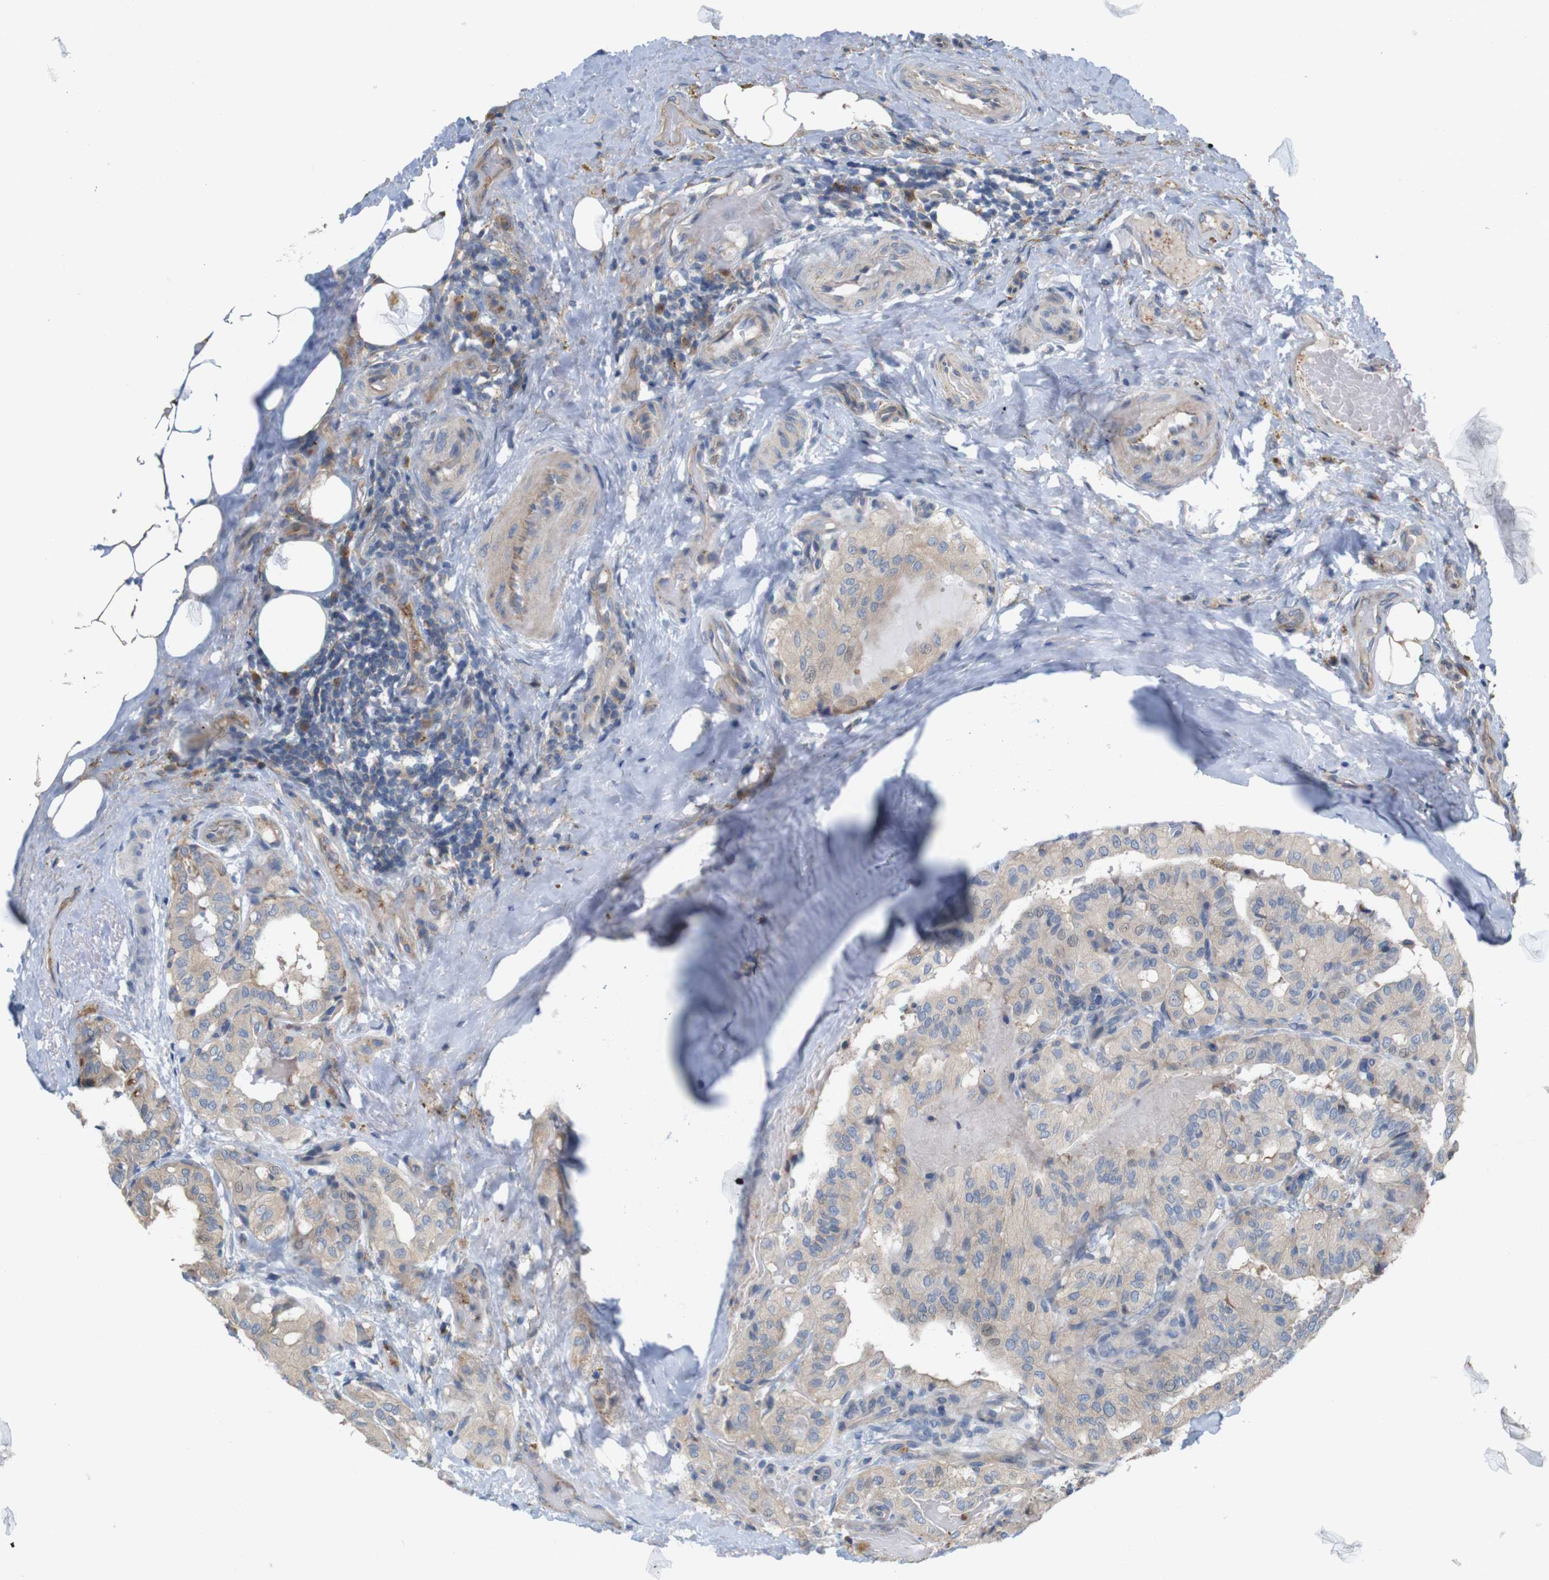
{"staining": {"intensity": "weak", "quantity": "25%-75%", "location": "cytoplasmic/membranous"}, "tissue": "thyroid cancer", "cell_type": "Tumor cells", "image_type": "cancer", "snomed": [{"axis": "morphology", "description": "Papillary adenocarcinoma, NOS"}, {"axis": "topography", "description": "Thyroid gland"}], "caption": "Immunohistochemical staining of papillary adenocarcinoma (thyroid) displays weak cytoplasmic/membranous protein expression in about 25%-75% of tumor cells.", "gene": "MYEOV", "patient": {"sex": "male", "age": 77}}